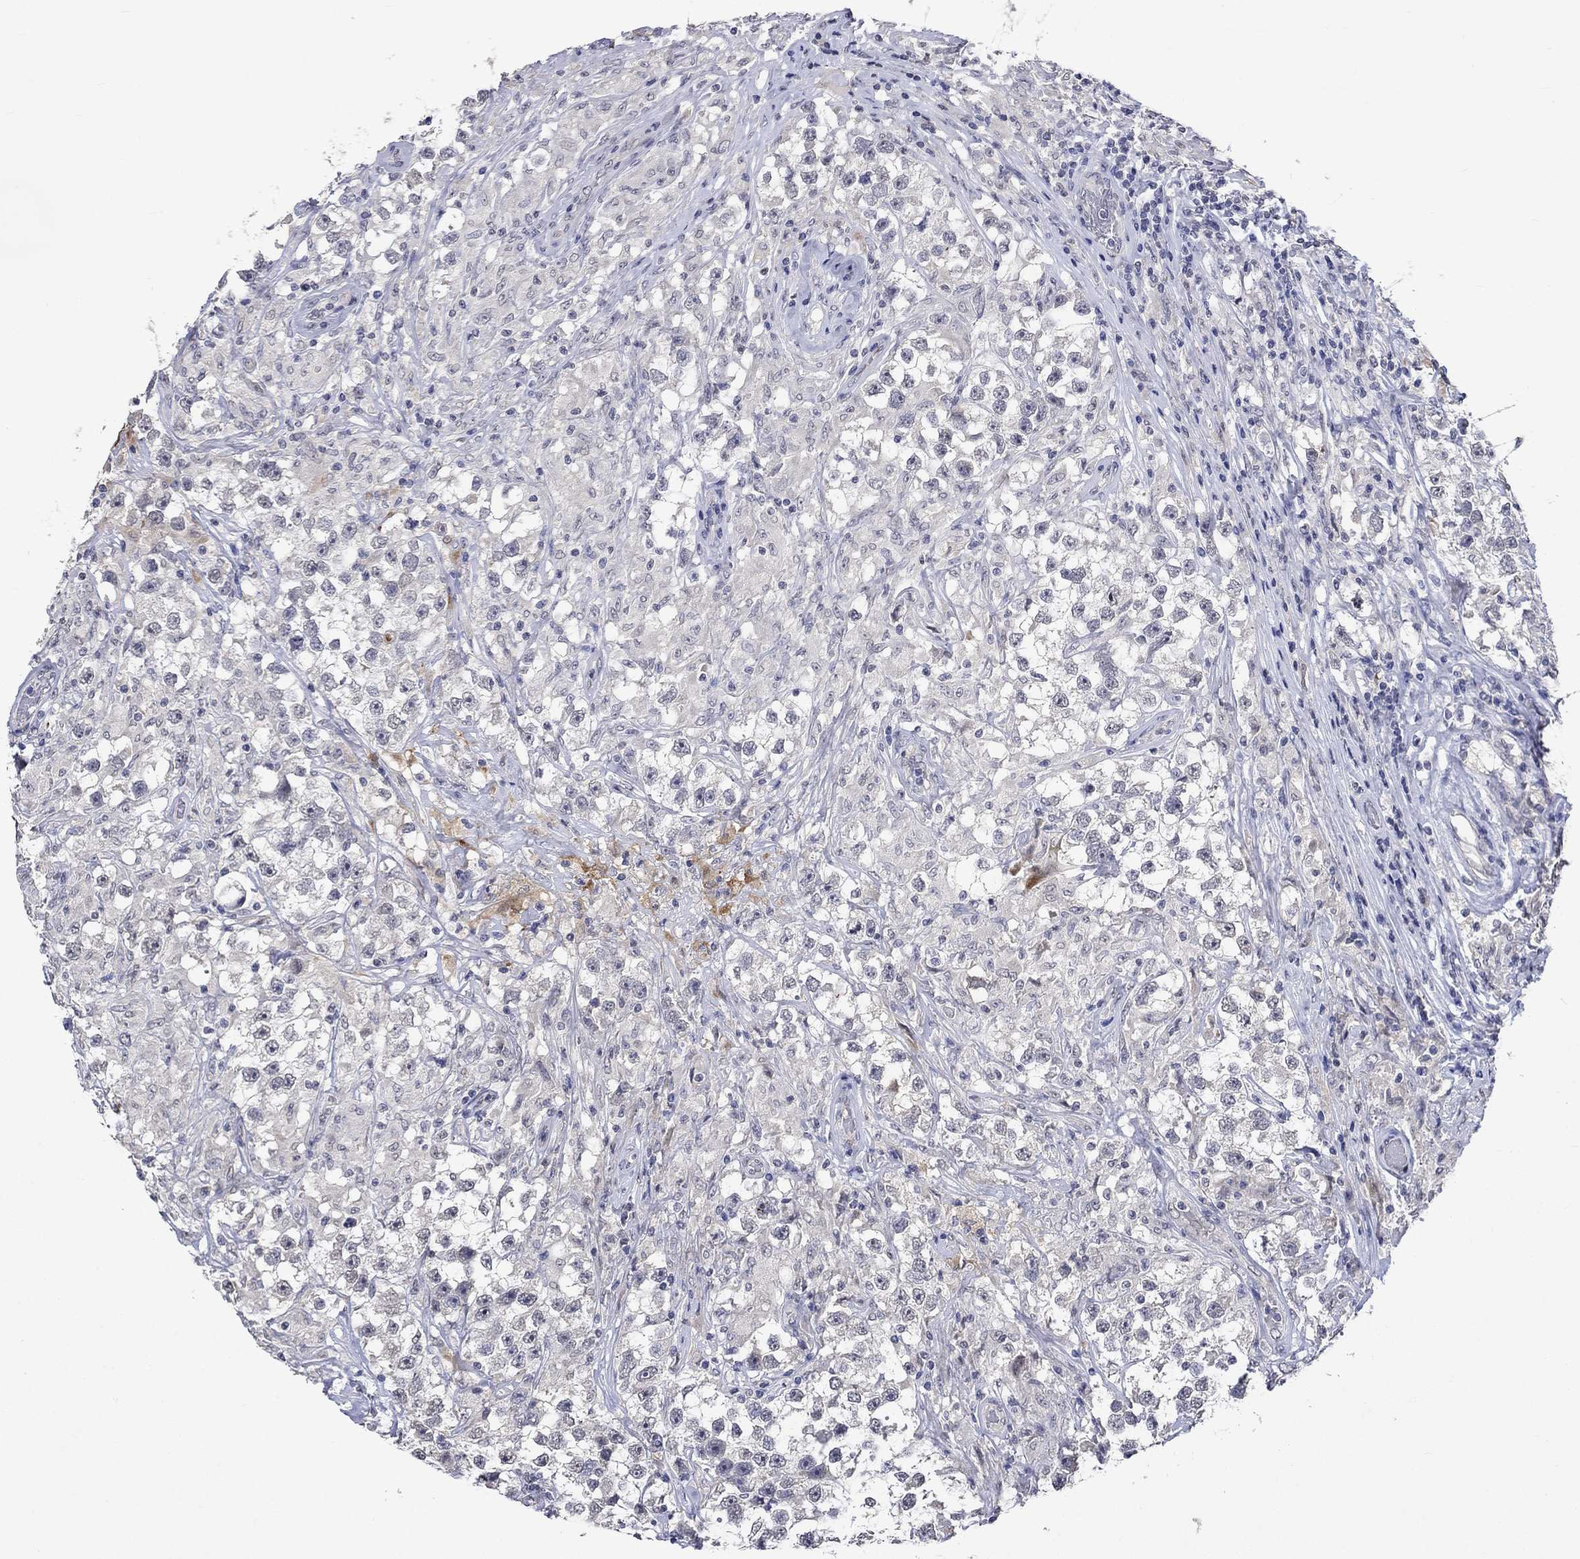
{"staining": {"intensity": "negative", "quantity": "none", "location": "none"}, "tissue": "testis cancer", "cell_type": "Tumor cells", "image_type": "cancer", "snomed": [{"axis": "morphology", "description": "Seminoma, NOS"}, {"axis": "topography", "description": "Testis"}], "caption": "Tumor cells are negative for protein expression in human testis cancer (seminoma).", "gene": "DDX3Y", "patient": {"sex": "male", "age": 46}}